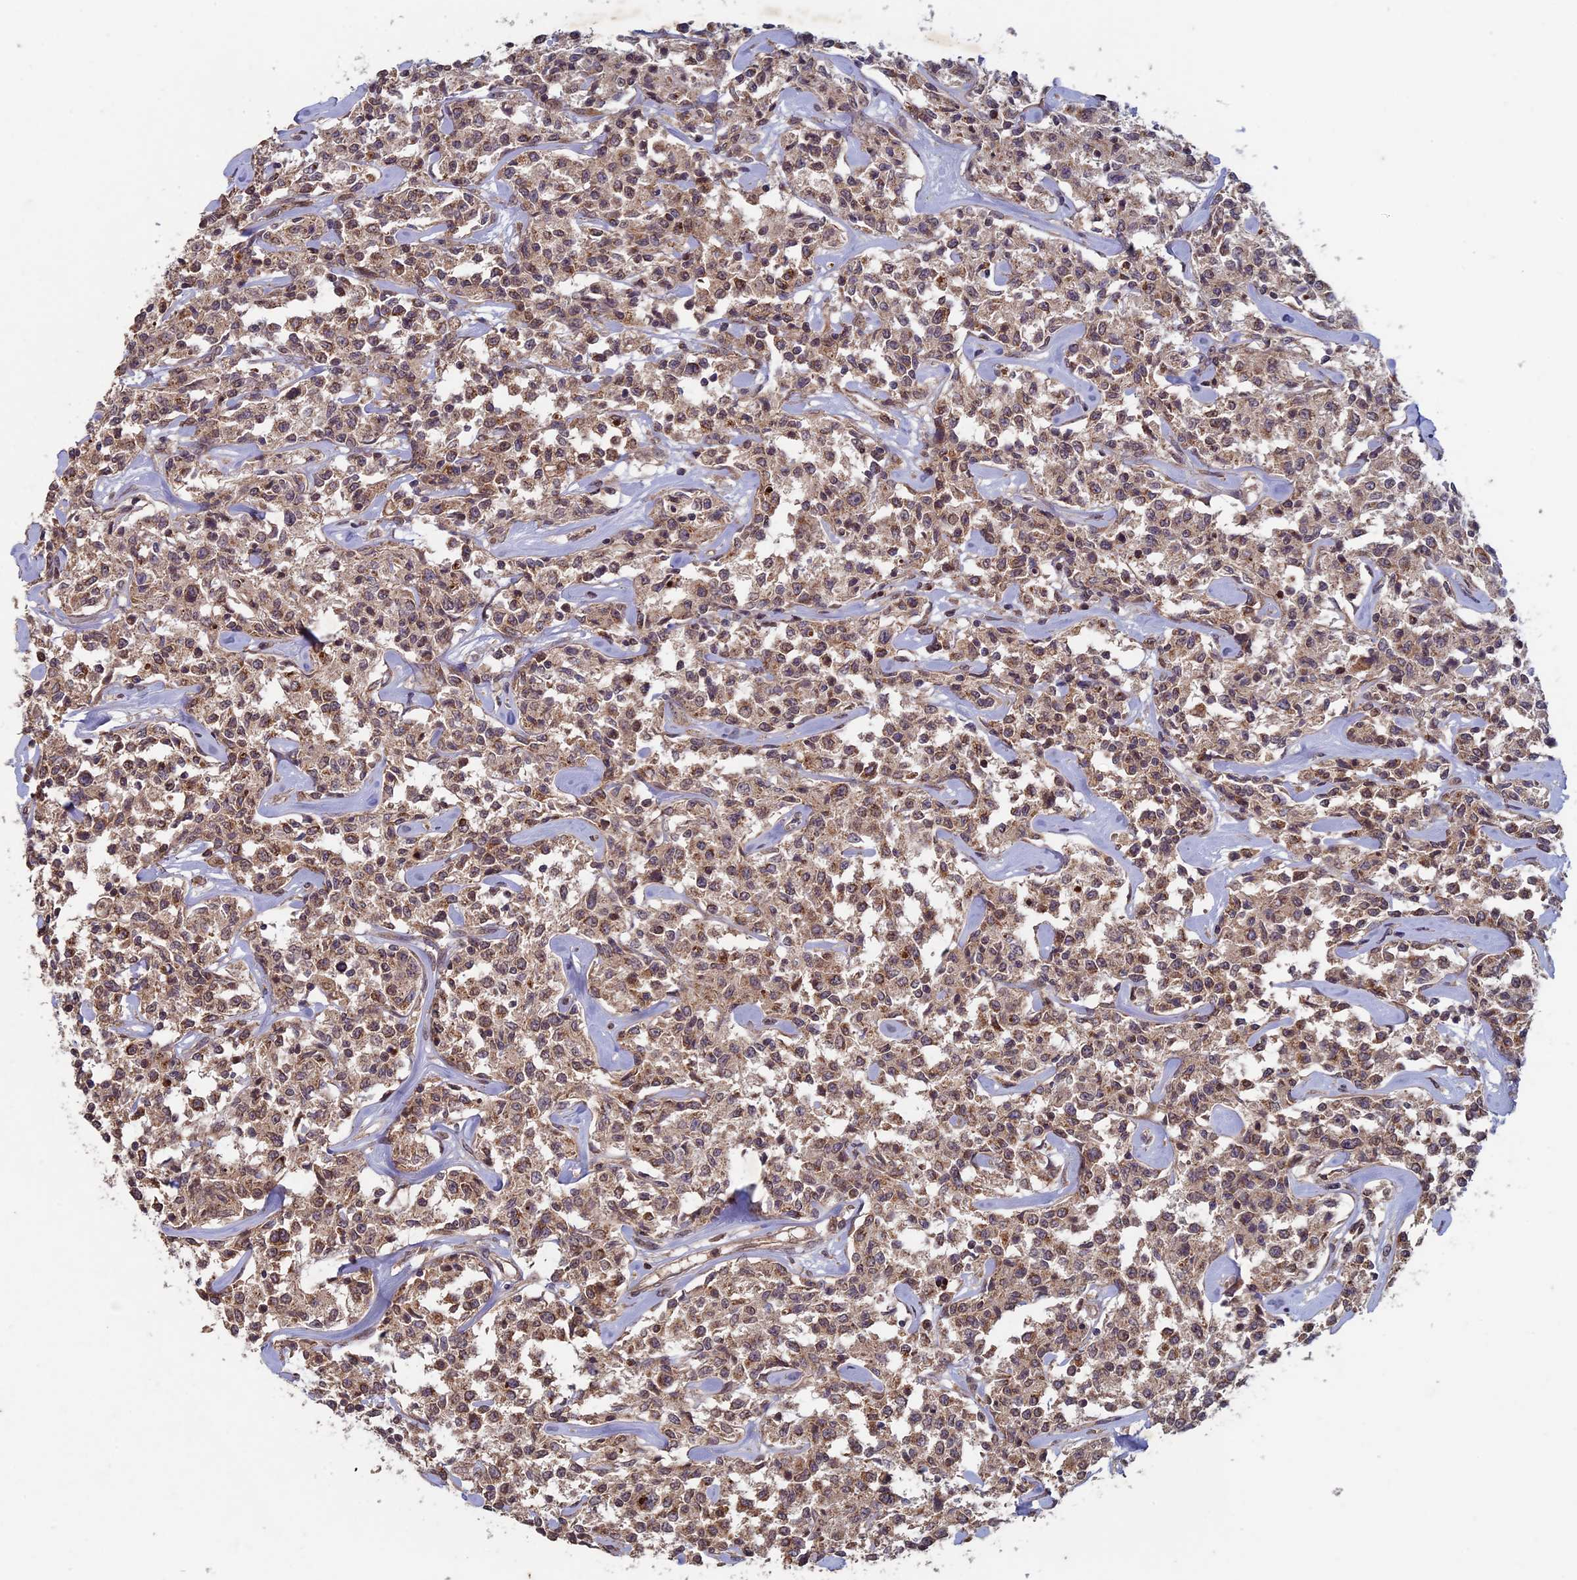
{"staining": {"intensity": "weak", "quantity": ">75%", "location": "cytoplasmic/membranous"}, "tissue": "lymphoma", "cell_type": "Tumor cells", "image_type": "cancer", "snomed": [{"axis": "morphology", "description": "Malignant lymphoma, non-Hodgkin's type, Low grade"}, {"axis": "topography", "description": "Small intestine"}], "caption": "Lymphoma stained with a brown dye reveals weak cytoplasmic/membranous positive expression in approximately >75% of tumor cells.", "gene": "RCCD1", "patient": {"sex": "female", "age": 59}}